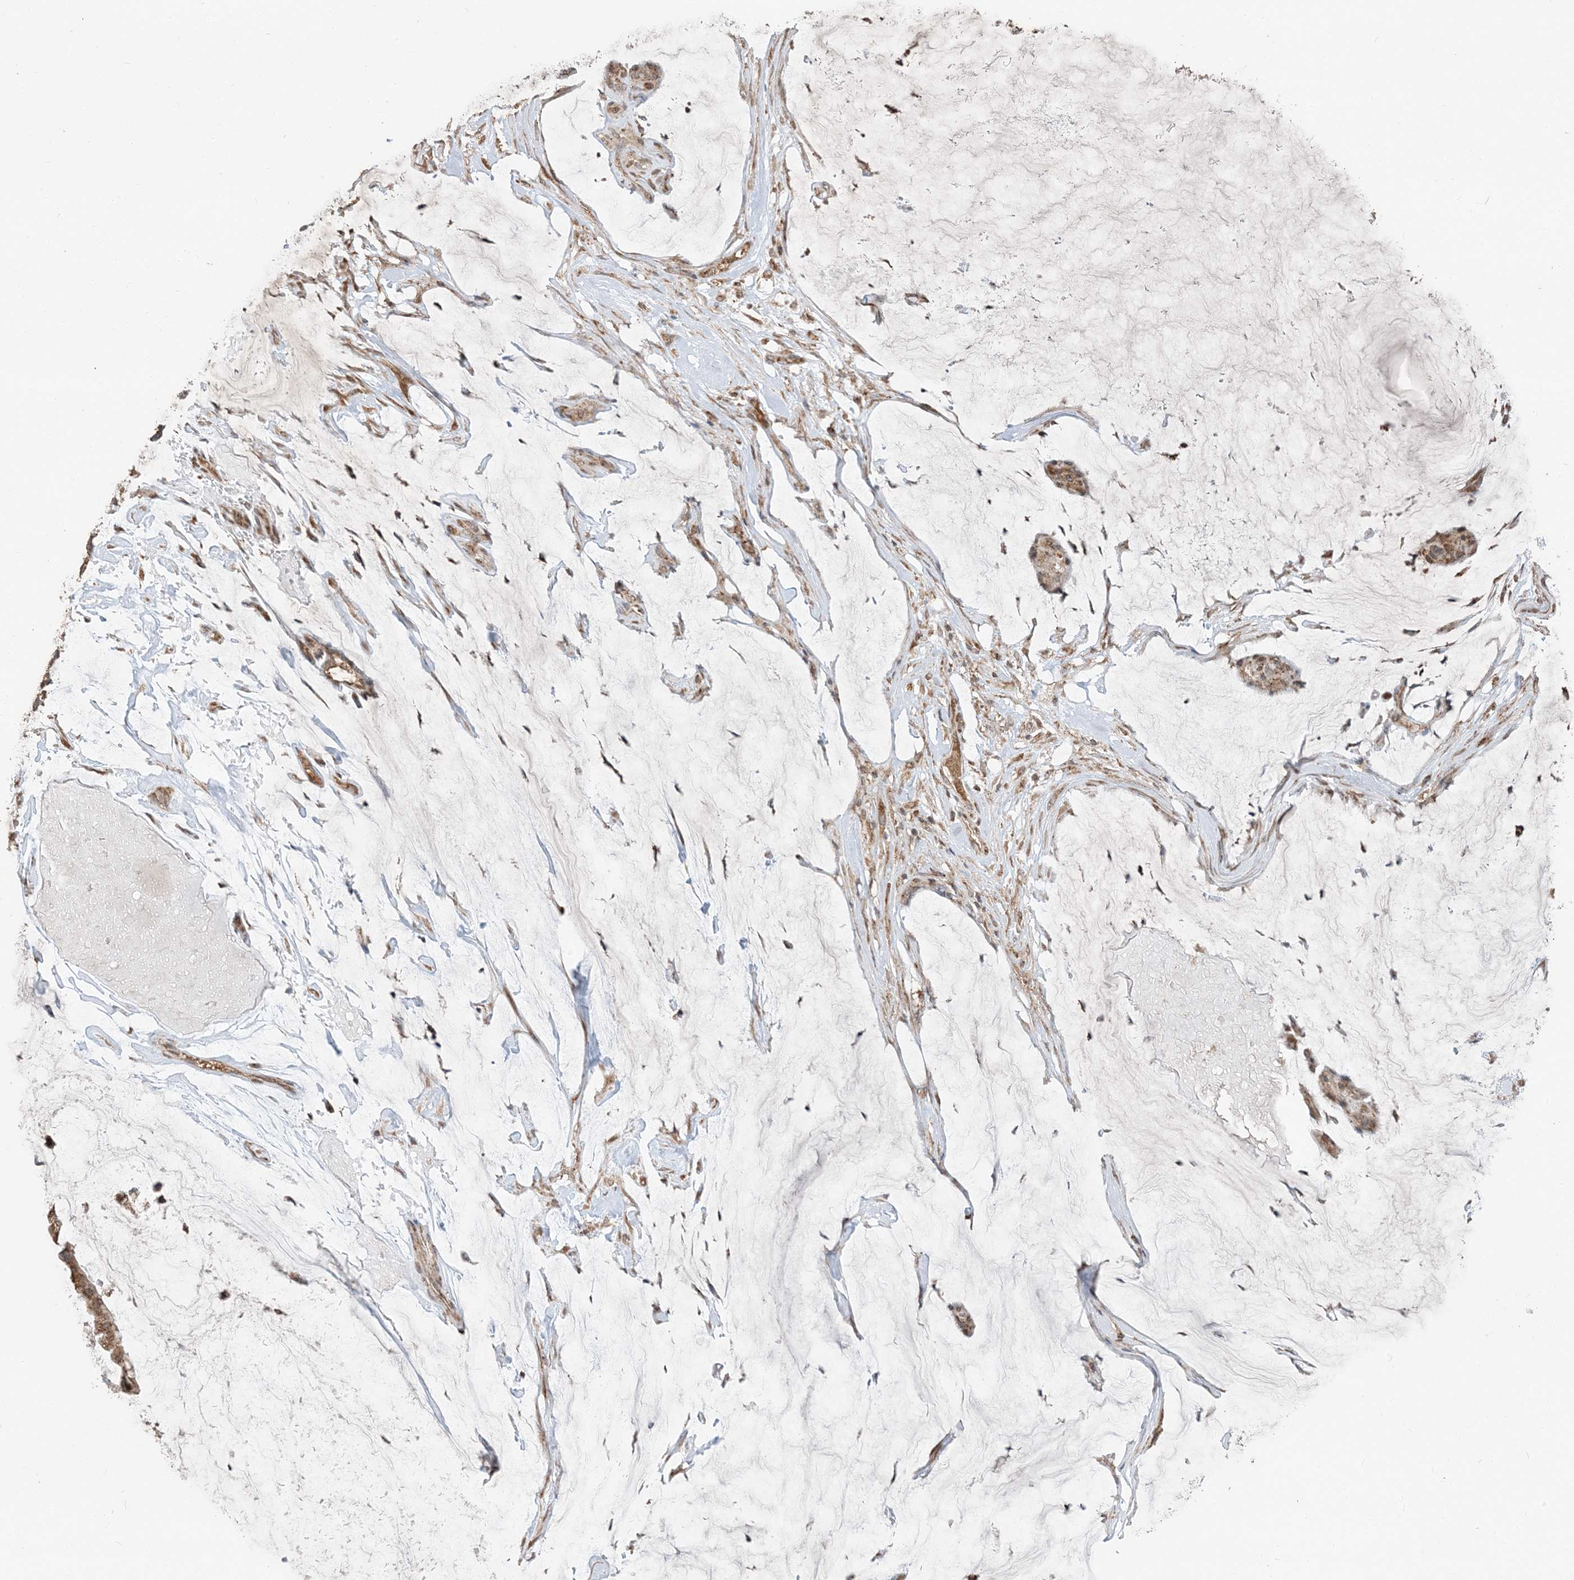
{"staining": {"intensity": "moderate", "quantity": ">75%", "location": "cytoplasmic/membranous"}, "tissue": "ovarian cancer", "cell_type": "Tumor cells", "image_type": "cancer", "snomed": [{"axis": "morphology", "description": "Cystadenocarcinoma, mucinous, NOS"}, {"axis": "topography", "description": "Ovary"}], "caption": "High-power microscopy captured an immunohistochemistry (IHC) image of ovarian mucinous cystadenocarcinoma, revealing moderate cytoplasmic/membranous staining in approximately >75% of tumor cells. (Brightfield microscopy of DAB IHC at high magnification).", "gene": "RER1", "patient": {"sex": "female", "age": 39}}